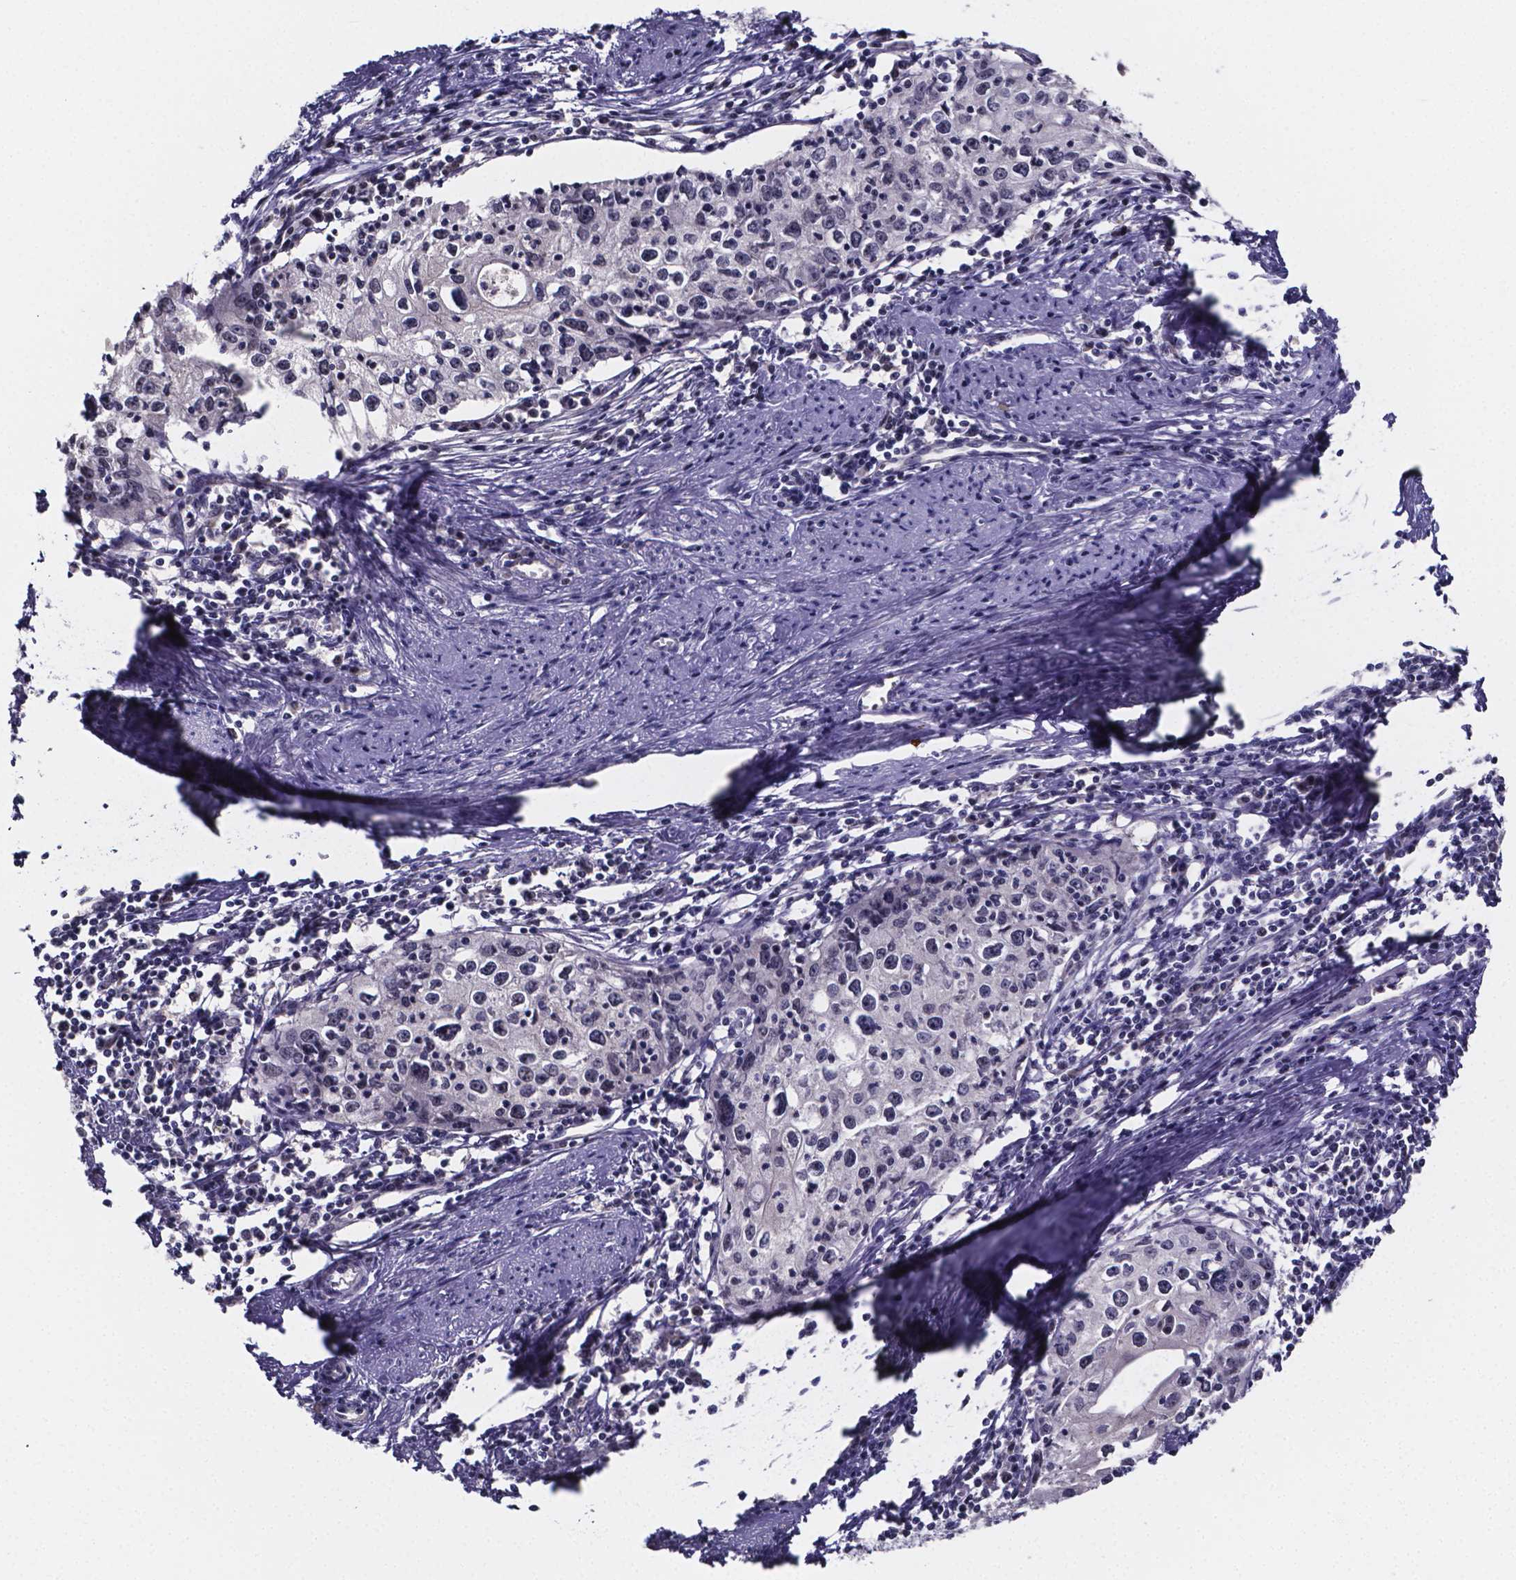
{"staining": {"intensity": "negative", "quantity": "none", "location": "none"}, "tissue": "cervical cancer", "cell_type": "Tumor cells", "image_type": "cancer", "snomed": [{"axis": "morphology", "description": "Squamous cell carcinoma, NOS"}, {"axis": "topography", "description": "Cervix"}], "caption": "Human cervical squamous cell carcinoma stained for a protein using immunohistochemistry (IHC) reveals no positivity in tumor cells.", "gene": "IZUMO1", "patient": {"sex": "female", "age": 40}}